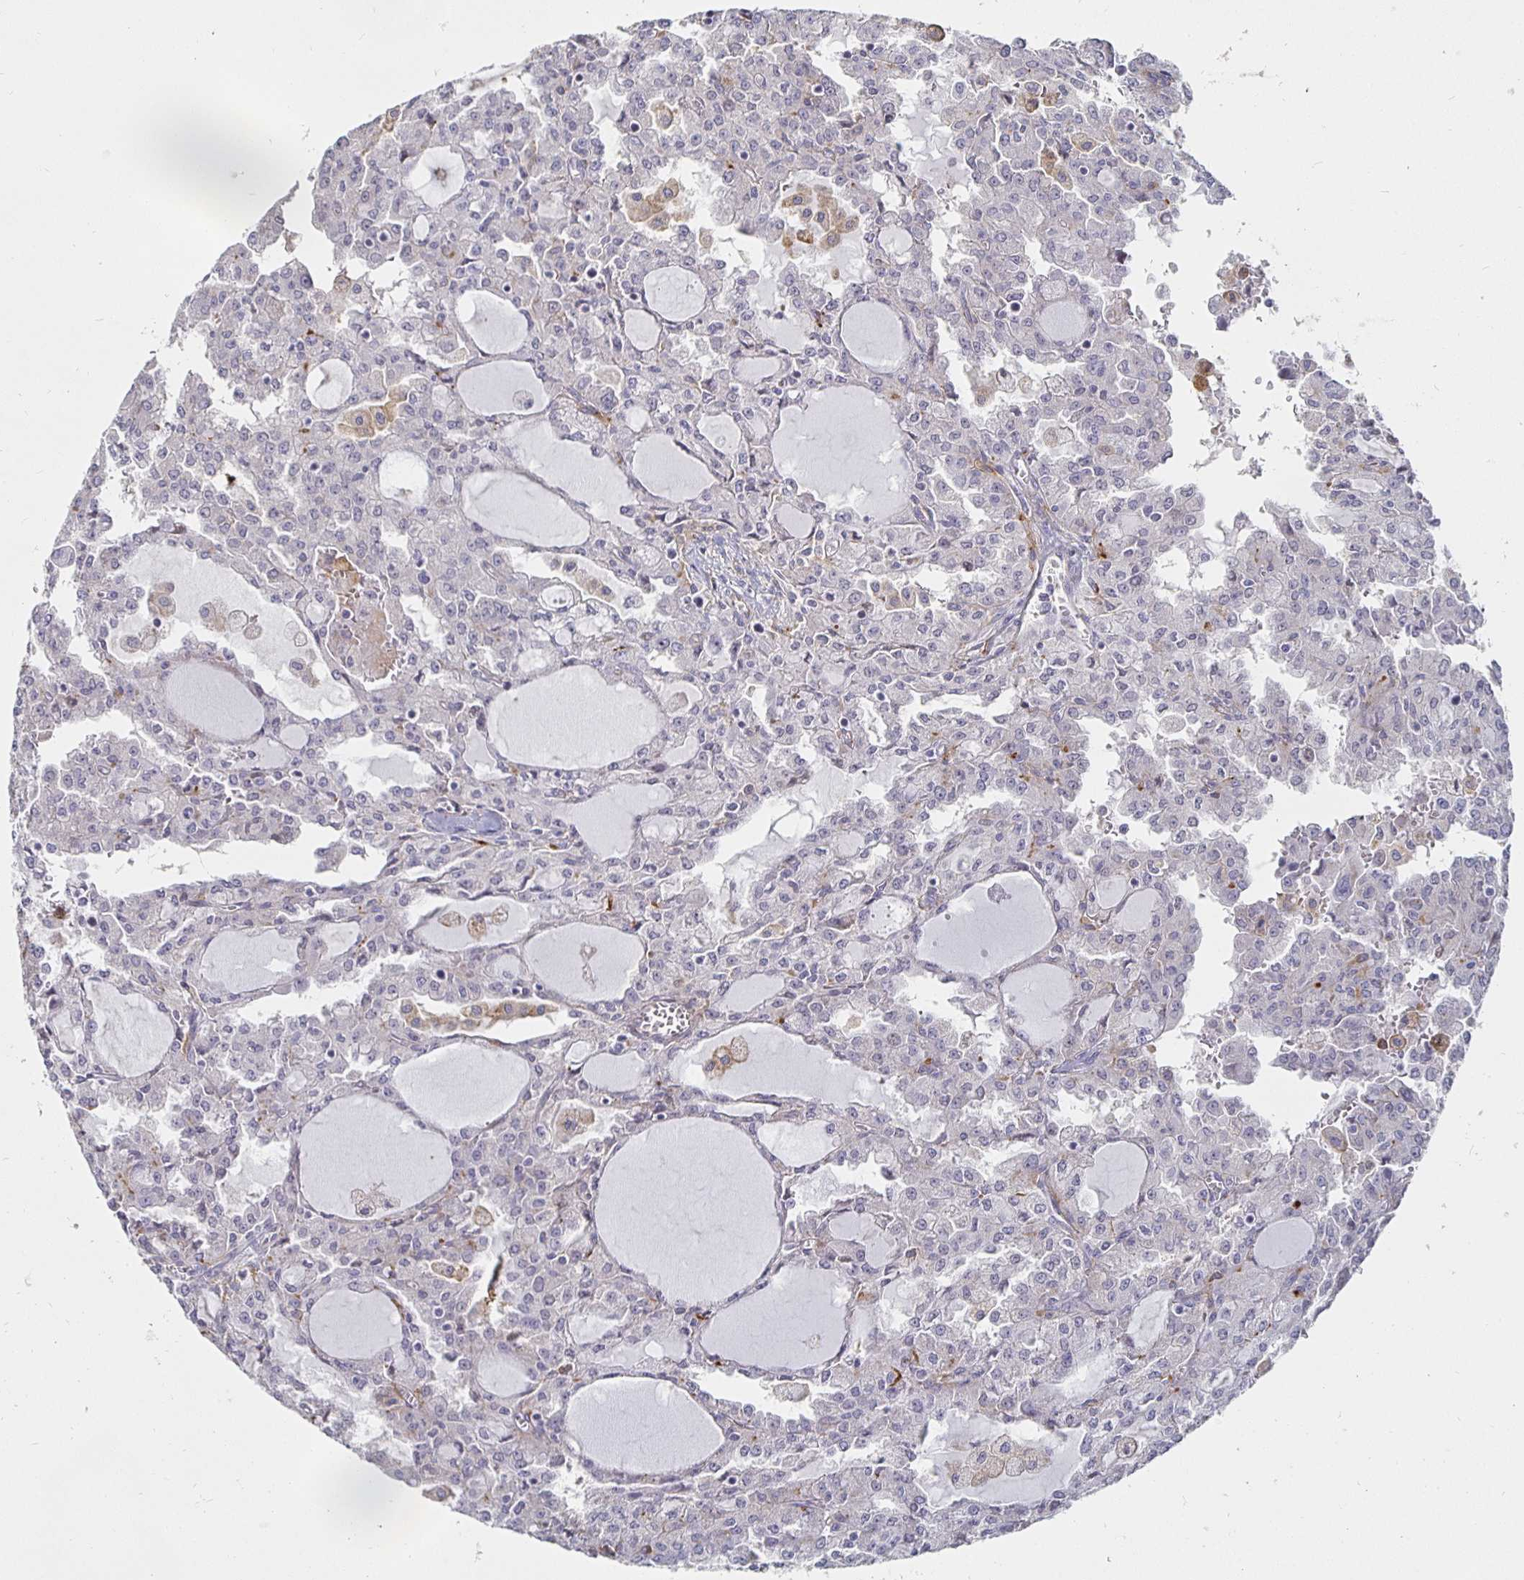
{"staining": {"intensity": "negative", "quantity": "none", "location": "none"}, "tissue": "head and neck cancer", "cell_type": "Tumor cells", "image_type": "cancer", "snomed": [{"axis": "morphology", "description": "Adenocarcinoma, NOS"}, {"axis": "topography", "description": "Head-Neck"}], "caption": "The immunohistochemistry (IHC) micrograph has no significant staining in tumor cells of head and neck adenocarcinoma tissue. (IHC, brightfield microscopy, high magnification).", "gene": "S100G", "patient": {"sex": "male", "age": 64}}